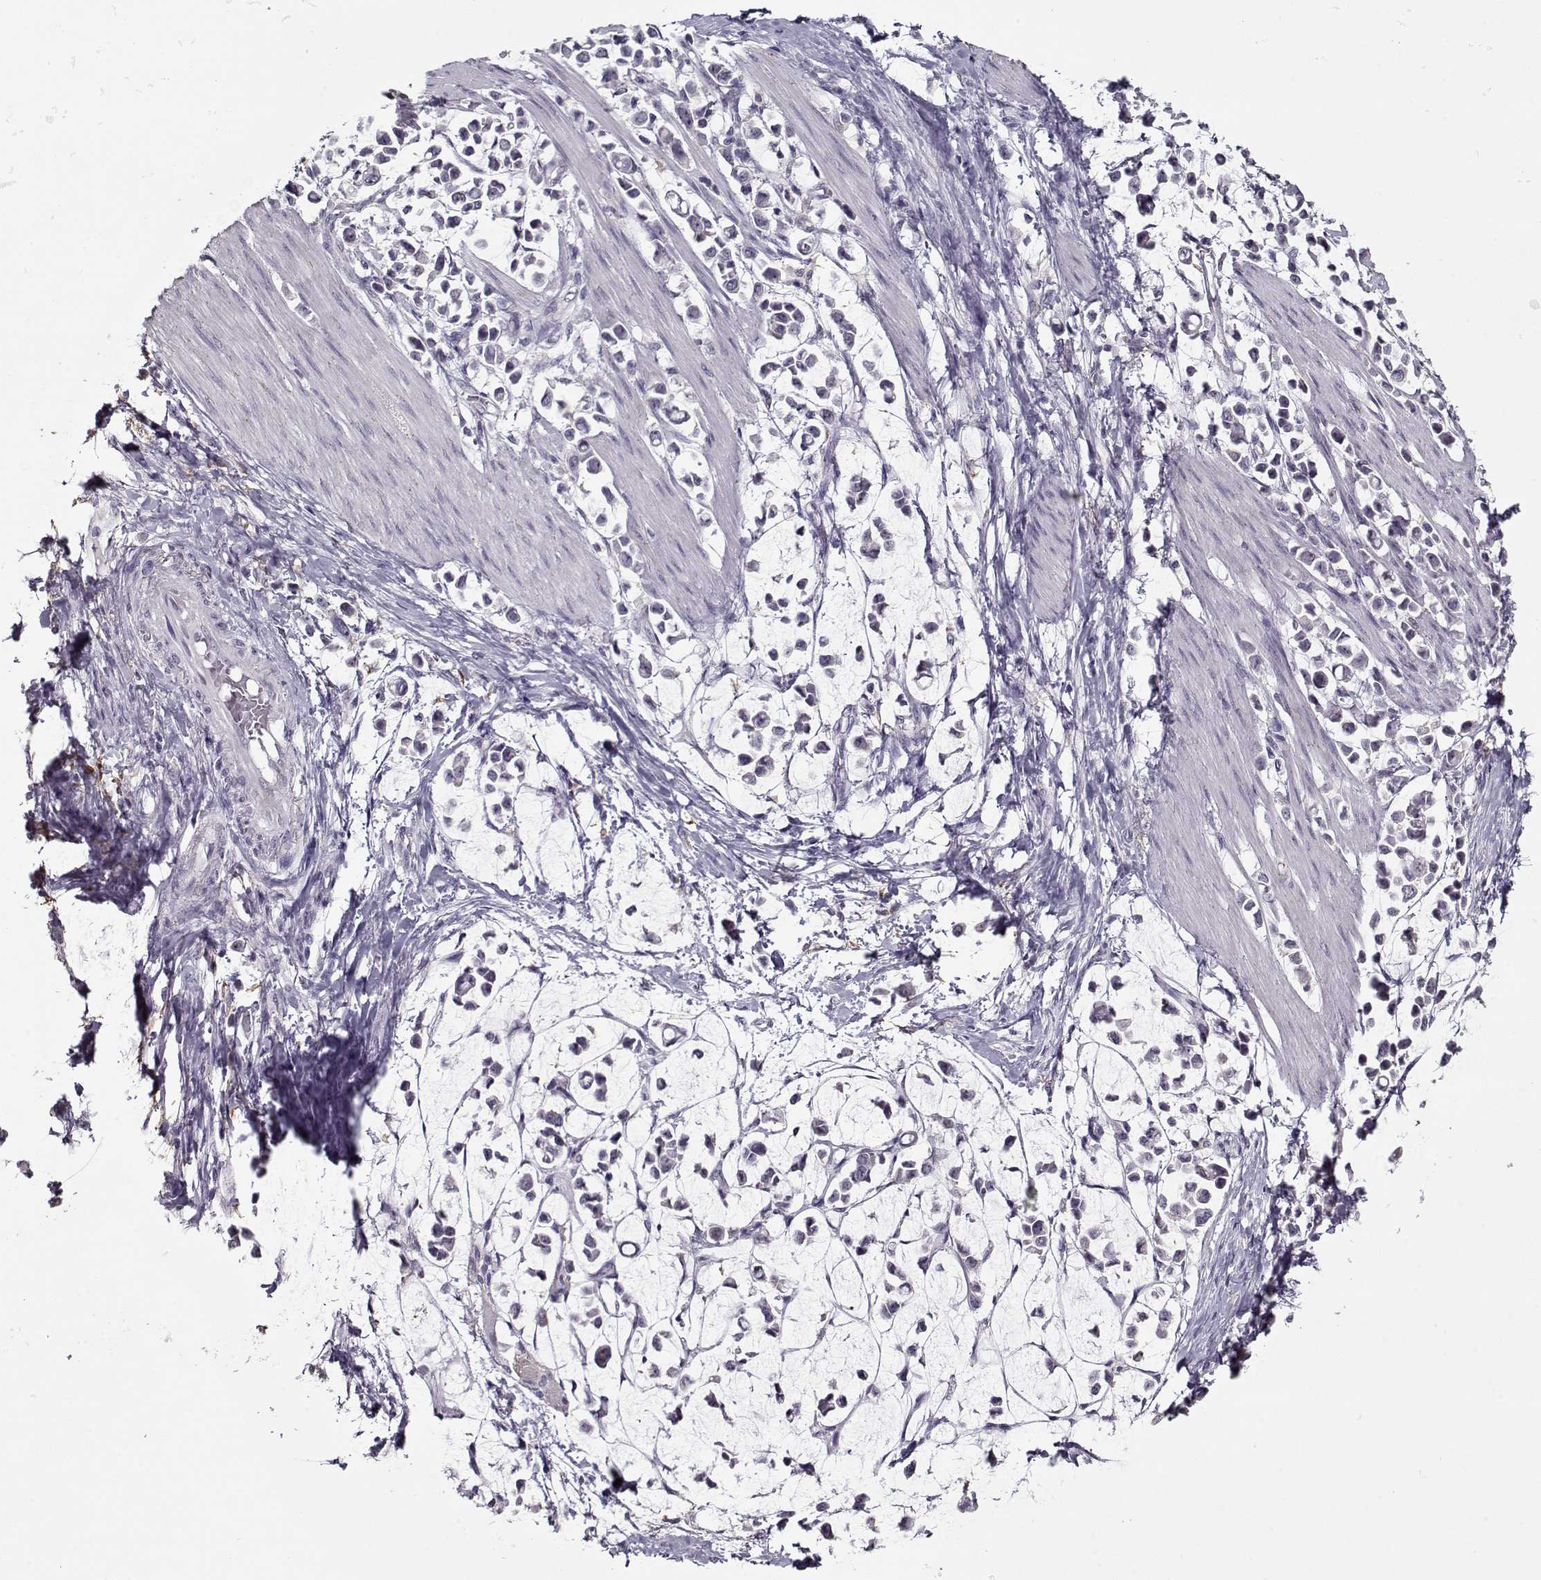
{"staining": {"intensity": "negative", "quantity": "none", "location": "none"}, "tissue": "stomach cancer", "cell_type": "Tumor cells", "image_type": "cancer", "snomed": [{"axis": "morphology", "description": "Adenocarcinoma, NOS"}, {"axis": "topography", "description": "Stomach"}], "caption": "Stomach adenocarcinoma stained for a protein using immunohistochemistry shows no staining tumor cells.", "gene": "SEC16B", "patient": {"sex": "male", "age": 82}}